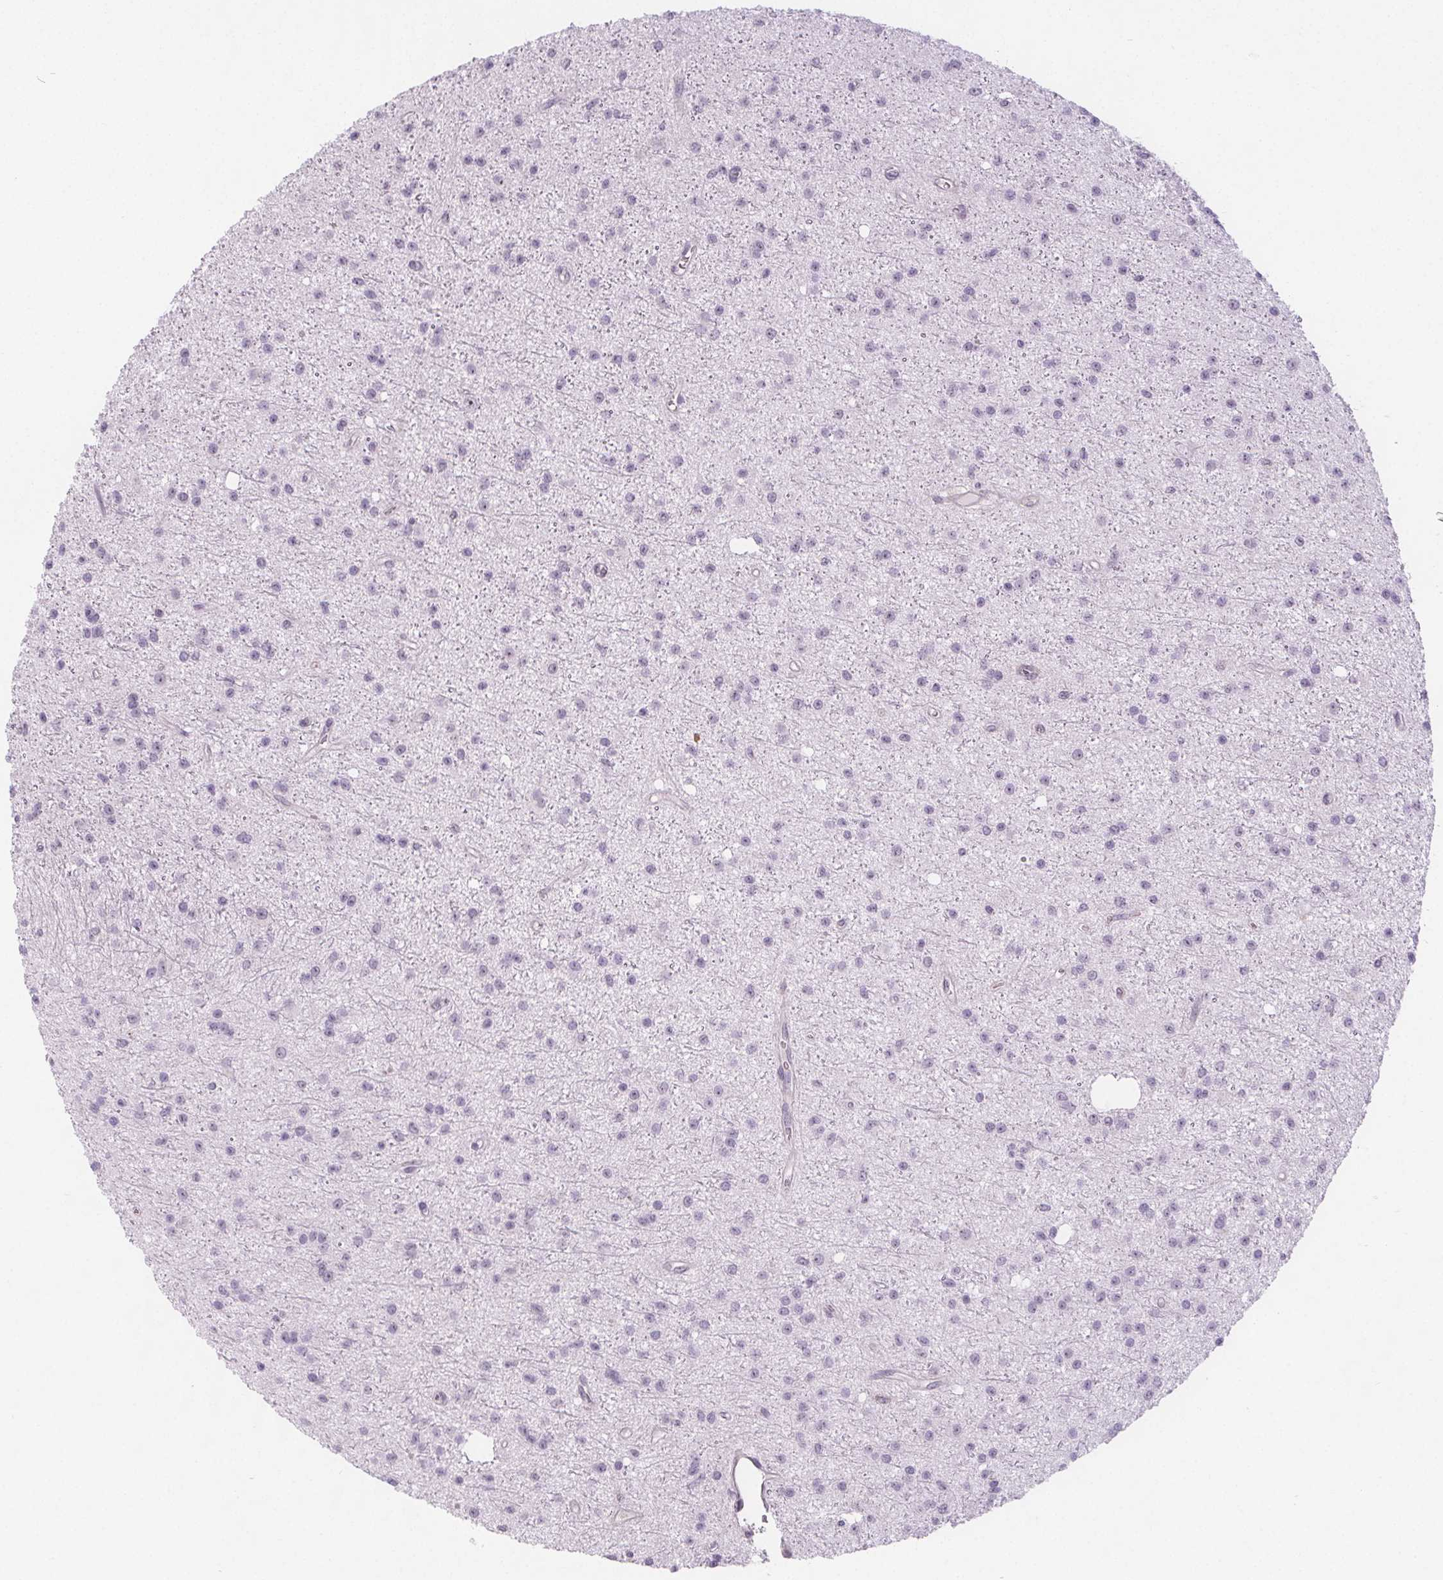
{"staining": {"intensity": "negative", "quantity": "none", "location": "none"}, "tissue": "glioma", "cell_type": "Tumor cells", "image_type": "cancer", "snomed": [{"axis": "morphology", "description": "Glioma, malignant, Low grade"}, {"axis": "topography", "description": "Brain"}], "caption": "Tumor cells show no significant protein positivity in malignant glioma (low-grade).", "gene": "NOLC1", "patient": {"sex": "male", "age": 27}}